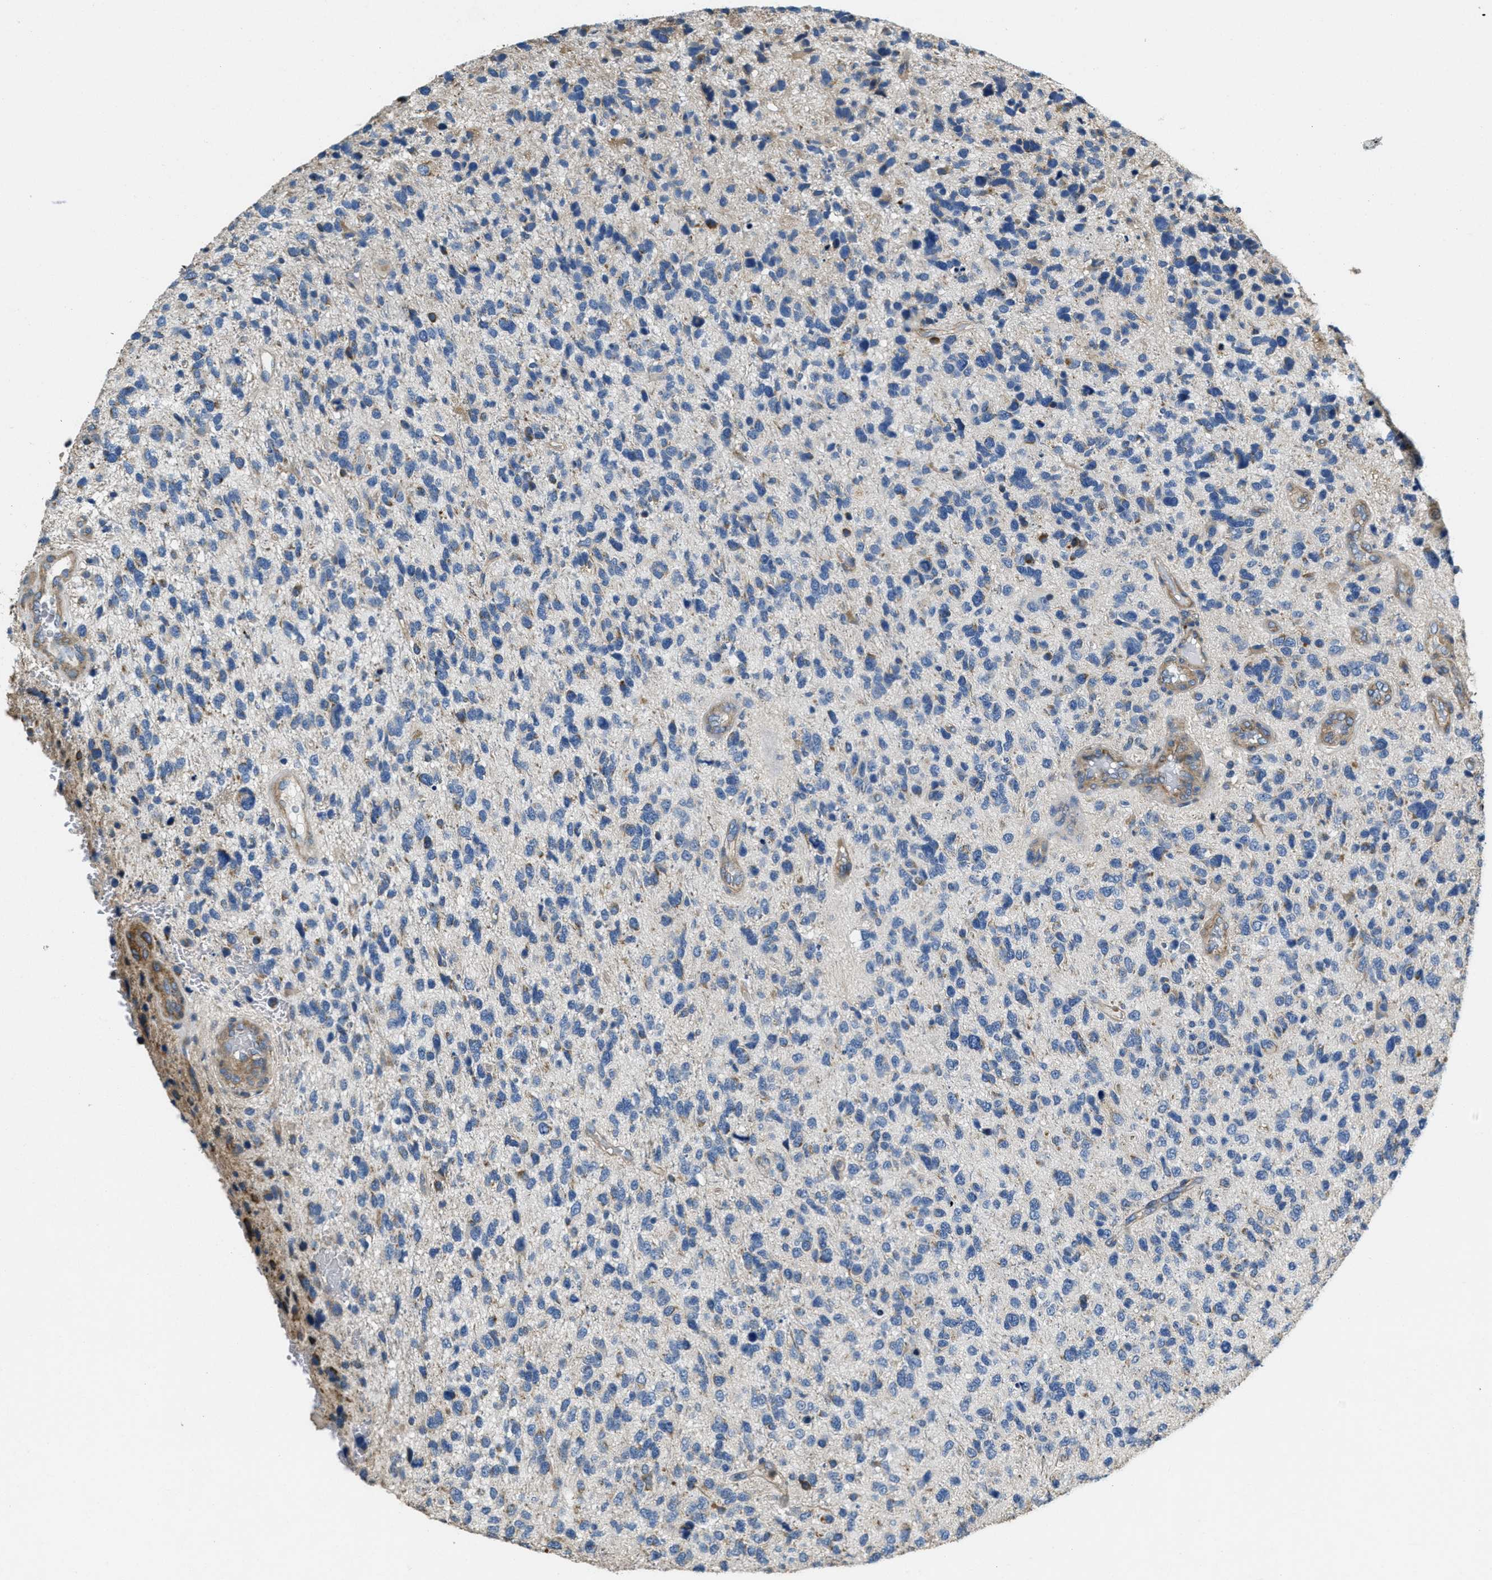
{"staining": {"intensity": "negative", "quantity": "none", "location": "none"}, "tissue": "glioma", "cell_type": "Tumor cells", "image_type": "cancer", "snomed": [{"axis": "morphology", "description": "Glioma, malignant, High grade"}, {"axis": "topography", "description": "Brain"}], "caption": "Tumor cells are negative for brown protein staining in glioma.", "gene": "TOMM70", "patient": {"sex": "female", "age": 58}}